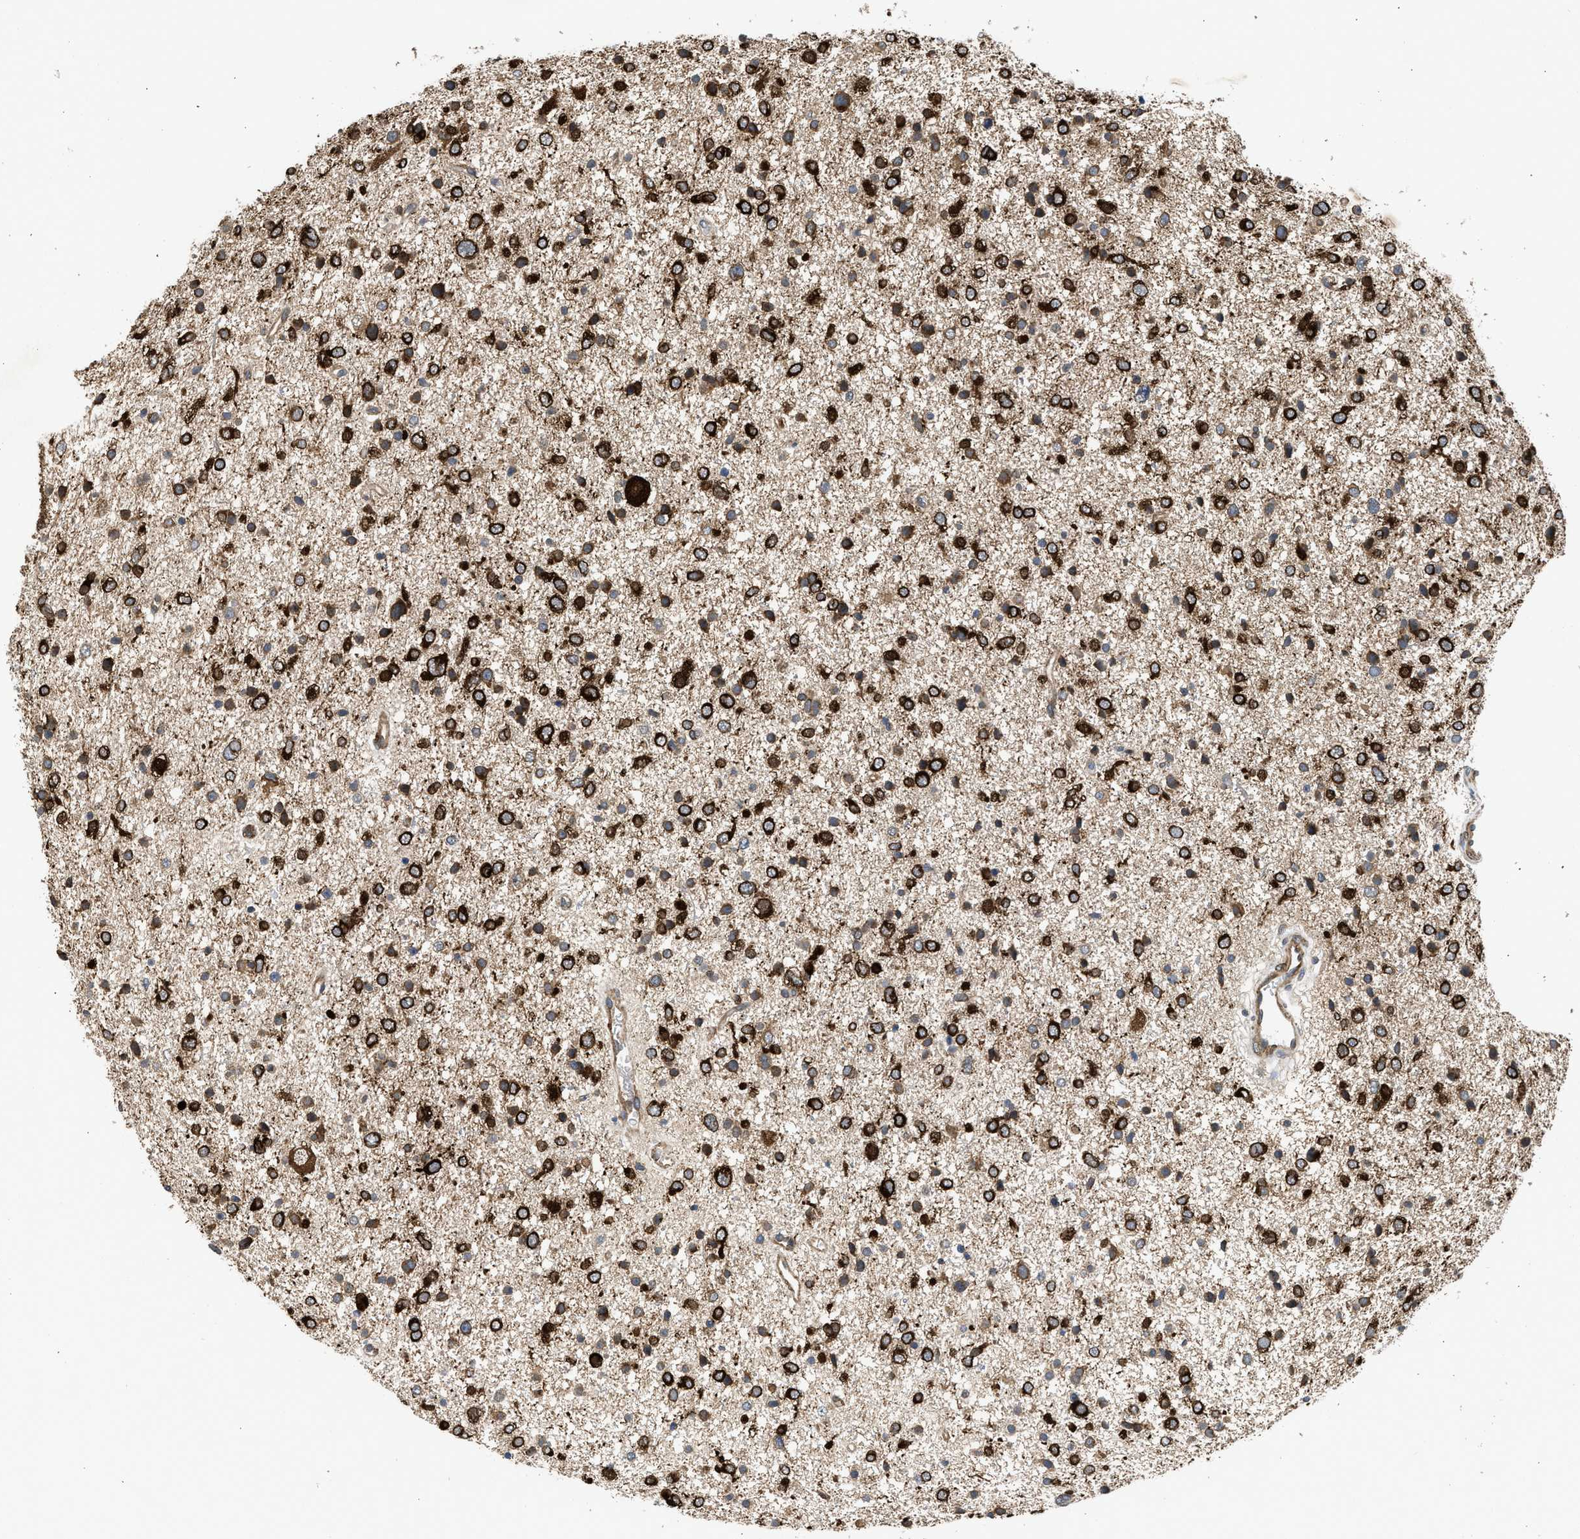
{"staining": {"intensity": "strong", "quantity": ">75%", "location": "cytoplasmic/membranous"}, "tissue": "glioma", "cell_type": "Tumor cells", "image_type": "cancer", "snomed": [{"axis": "morphology", "description": "Glioma, malignant, Low grade"}, {"axis": "topography", "description": "Brain"}], "caption": "This photomicrograph reveals malignant glioma (low-grade) stained with IHC to label a protein in brown. The cytoplasmic/membranous of tumor cells show strong positivity for the protein. Nuclei are counter-stained blue.", "gene": "POLG2", "patient": {"sex": "female", "age": 37}}